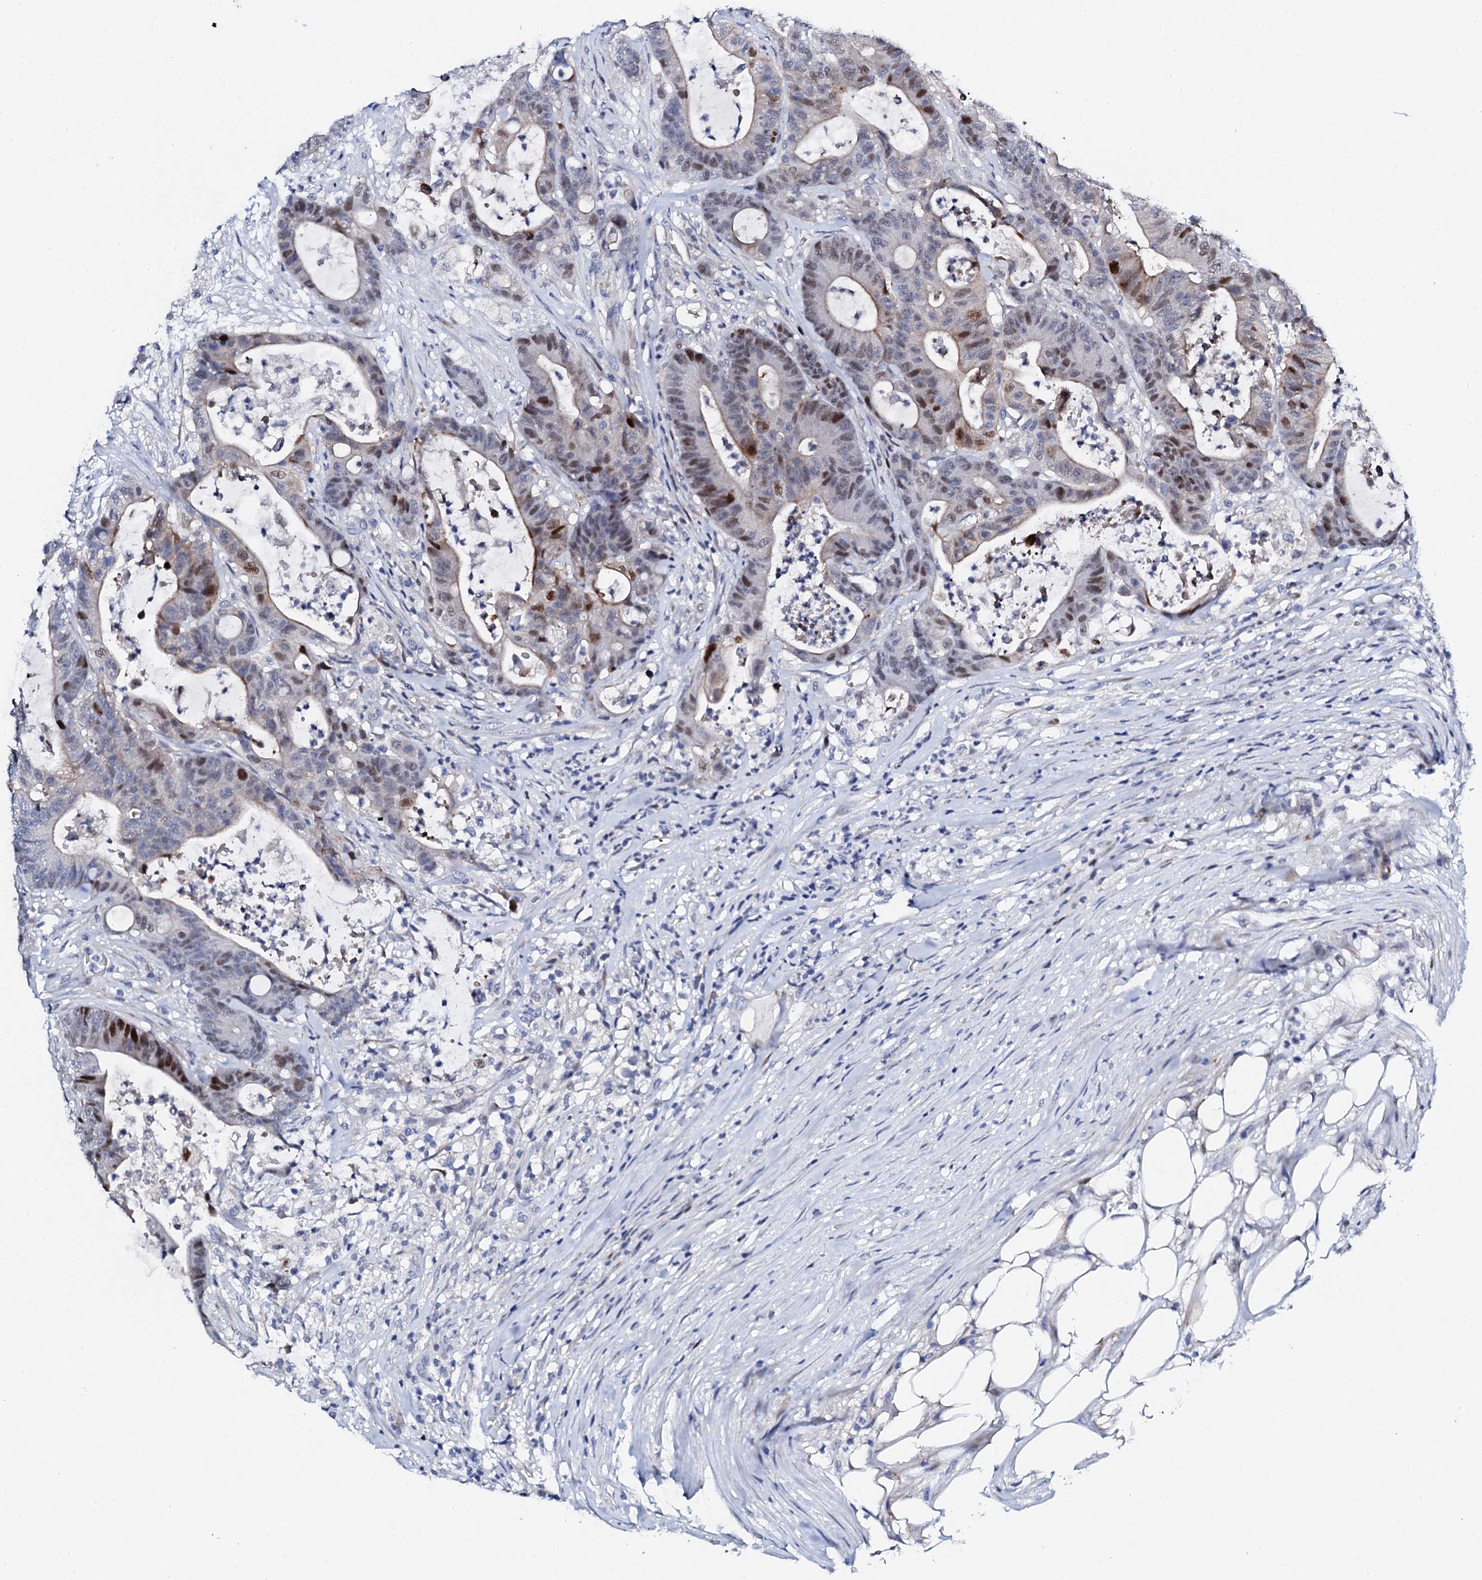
{"staining": {"intensity": "moderate", "quantity": "25%-75%", "location": "nuclear"}, "tissue": "colorectal cancer", "cell_type": "Tumor cells", "image_type": "cancer", "snomed": [{"axis": "morphology", "description": "Adenocarcinoma, NOS"}, {"axis": "topography", "description": "Colon"}], "caption": "Protein staining demonstrates moderate nuclear positivity in approximately 25%-75% of tumor cells in colorectal adenocarcinoma.", "gene": "NUDT13", "patient": {"sex": "female", "age": 84}}